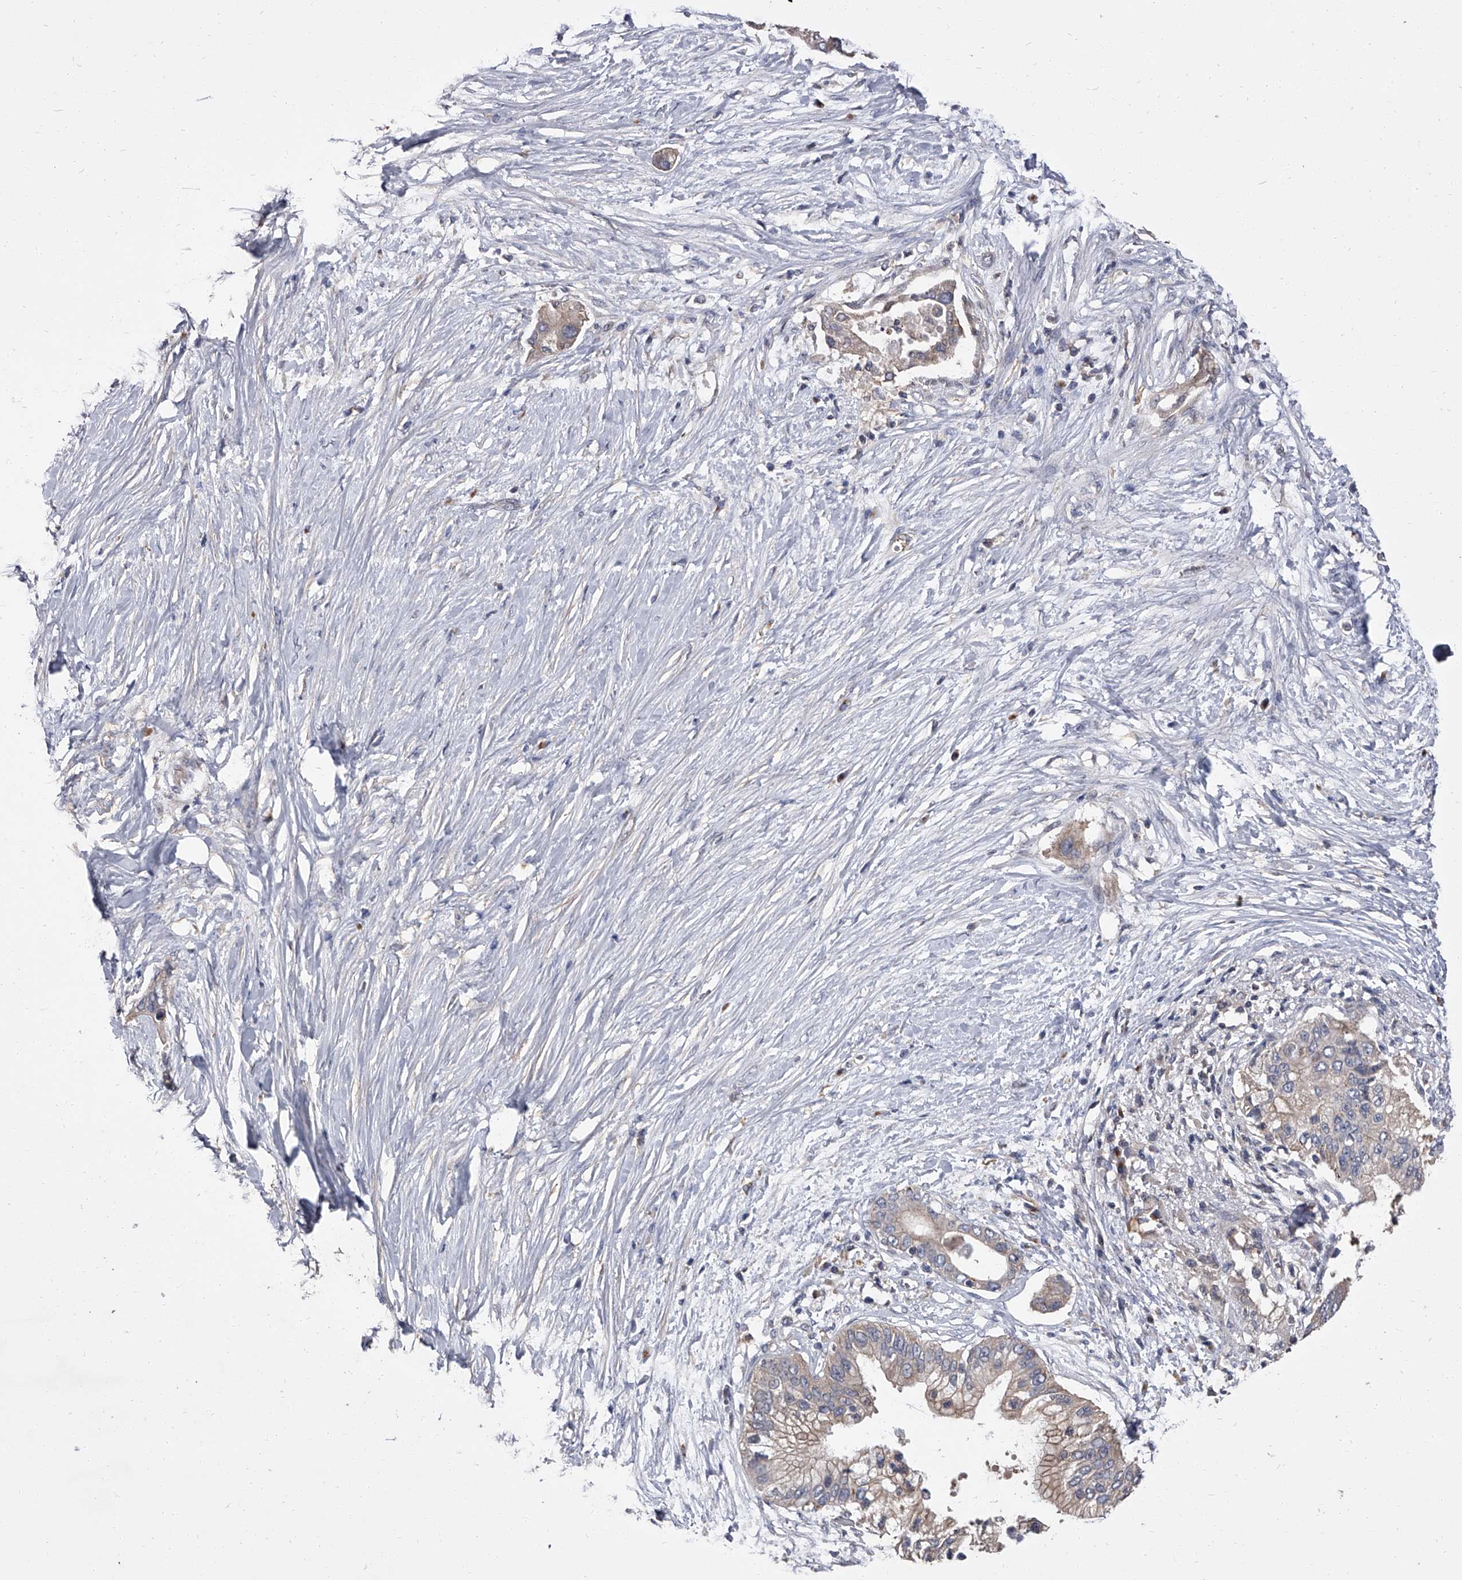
{"staining": {"intensity": "weak", "quantity": "<25%", "location": "cytoplasmic/membranous"}, "tissue": "pancreatic cancer", "cell_type": "Tumor cells", "image_type": "cancer", "snomed": [{"axis": "morphology", "description": "Normal tissue, NOS"}, {"axis": "morphology", "description": "Adenocarcinoma, NOS"}, {"axis": "topography", "description": "Pancreas"}, {"axis": "topography", "description": "Peripheral nerve tissue"}], "caption": "High power microscopy image of an IHC image of pancreatic cancer (adenocarcinoma), revealing no significant staining in tumor cells.", "gene": "STK36", "patient": {"sex": "male", "age": 59}}